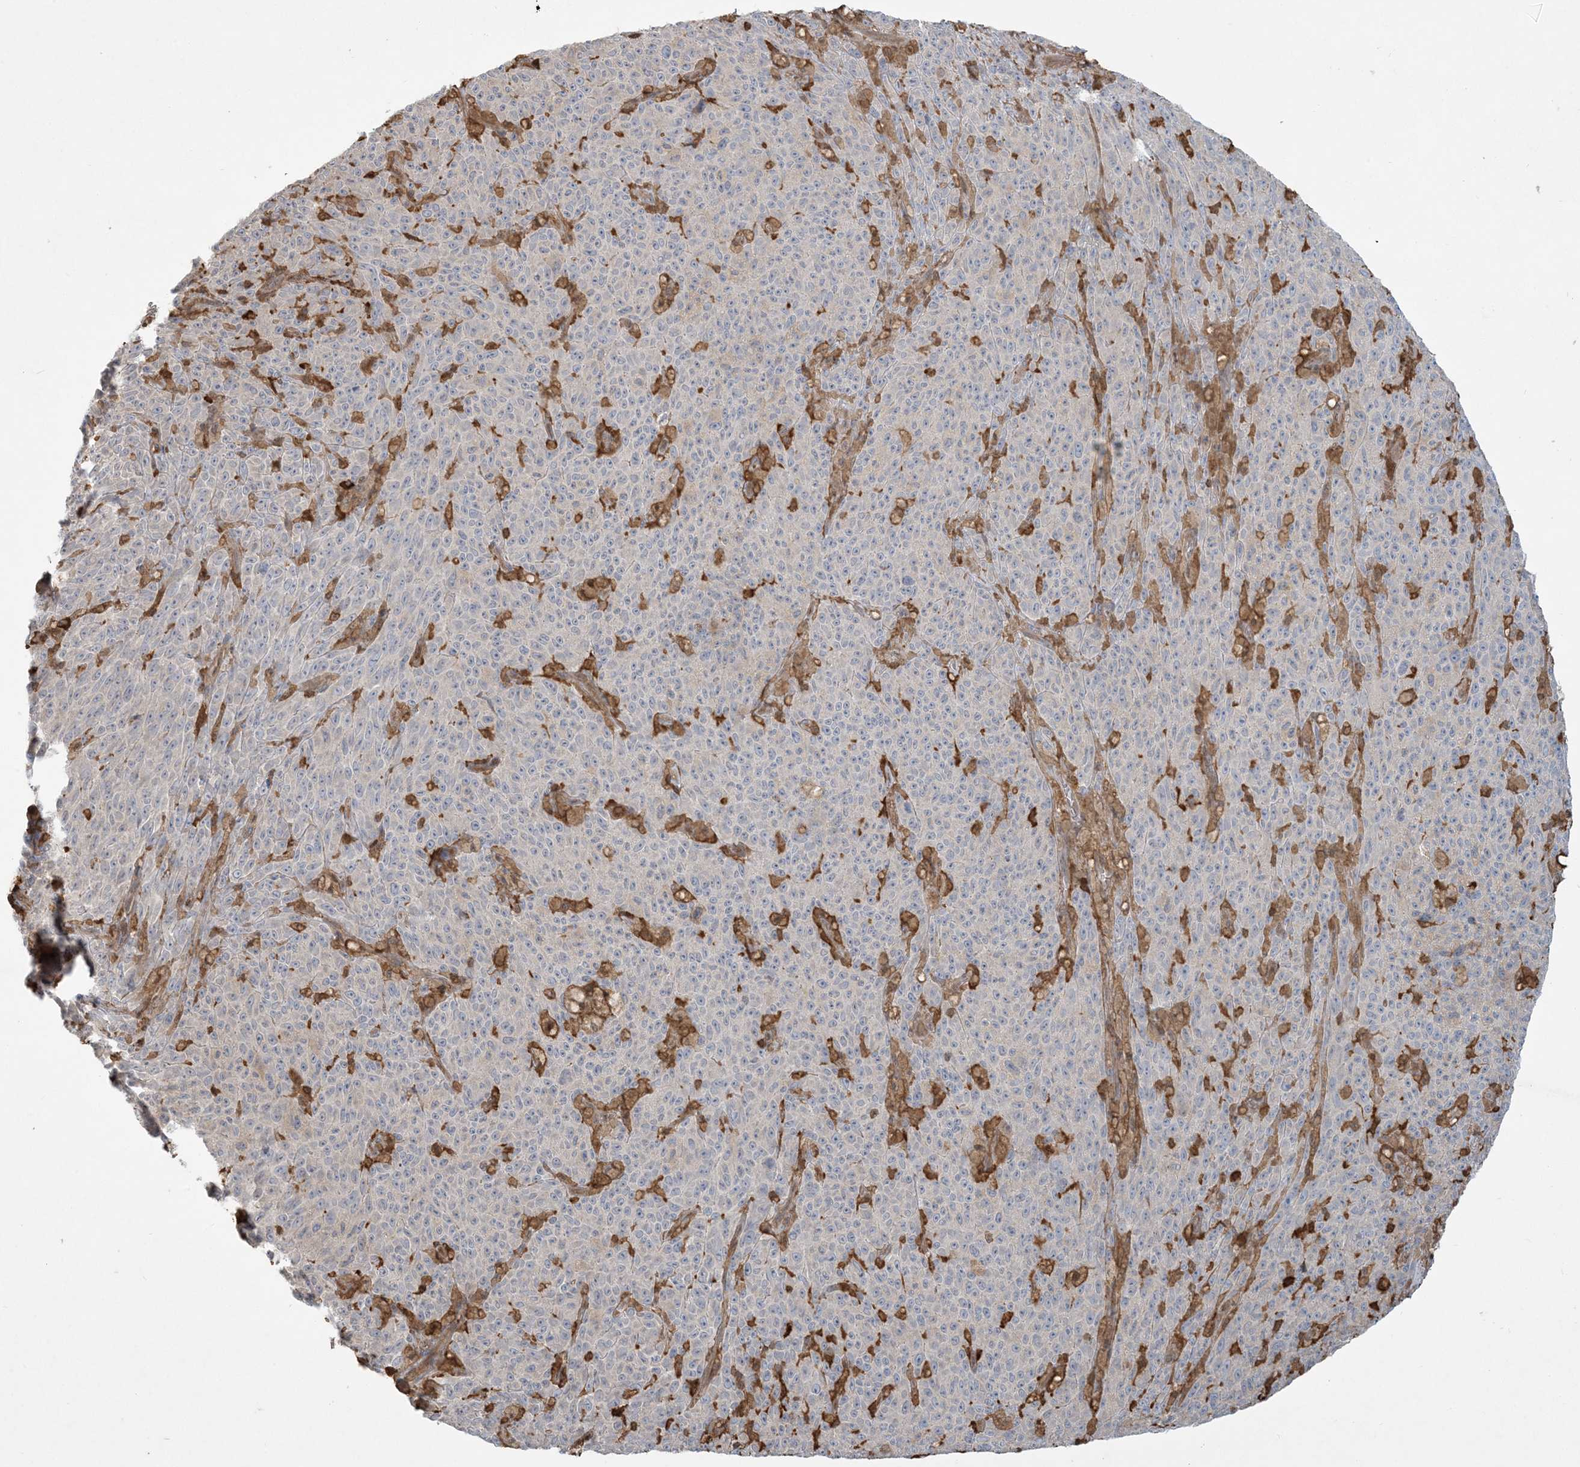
{"staining": {"intensity": "negative", "quantity": "none", "location": "none"}, "tissue": "melanoma", "cell_type": "Tumor cells", "image_type": "cancer", "snomed": [{"axis": "morphology", "description": "Malignant melanoma, NOS"}, {"axis": "topography", "description": "Skin"}], "caption": "A histopathology image of human melanoma is negative for staining in tumor cells.", "gene": "TMSB4X", "patient": {"sex": "female", "age": 82}}